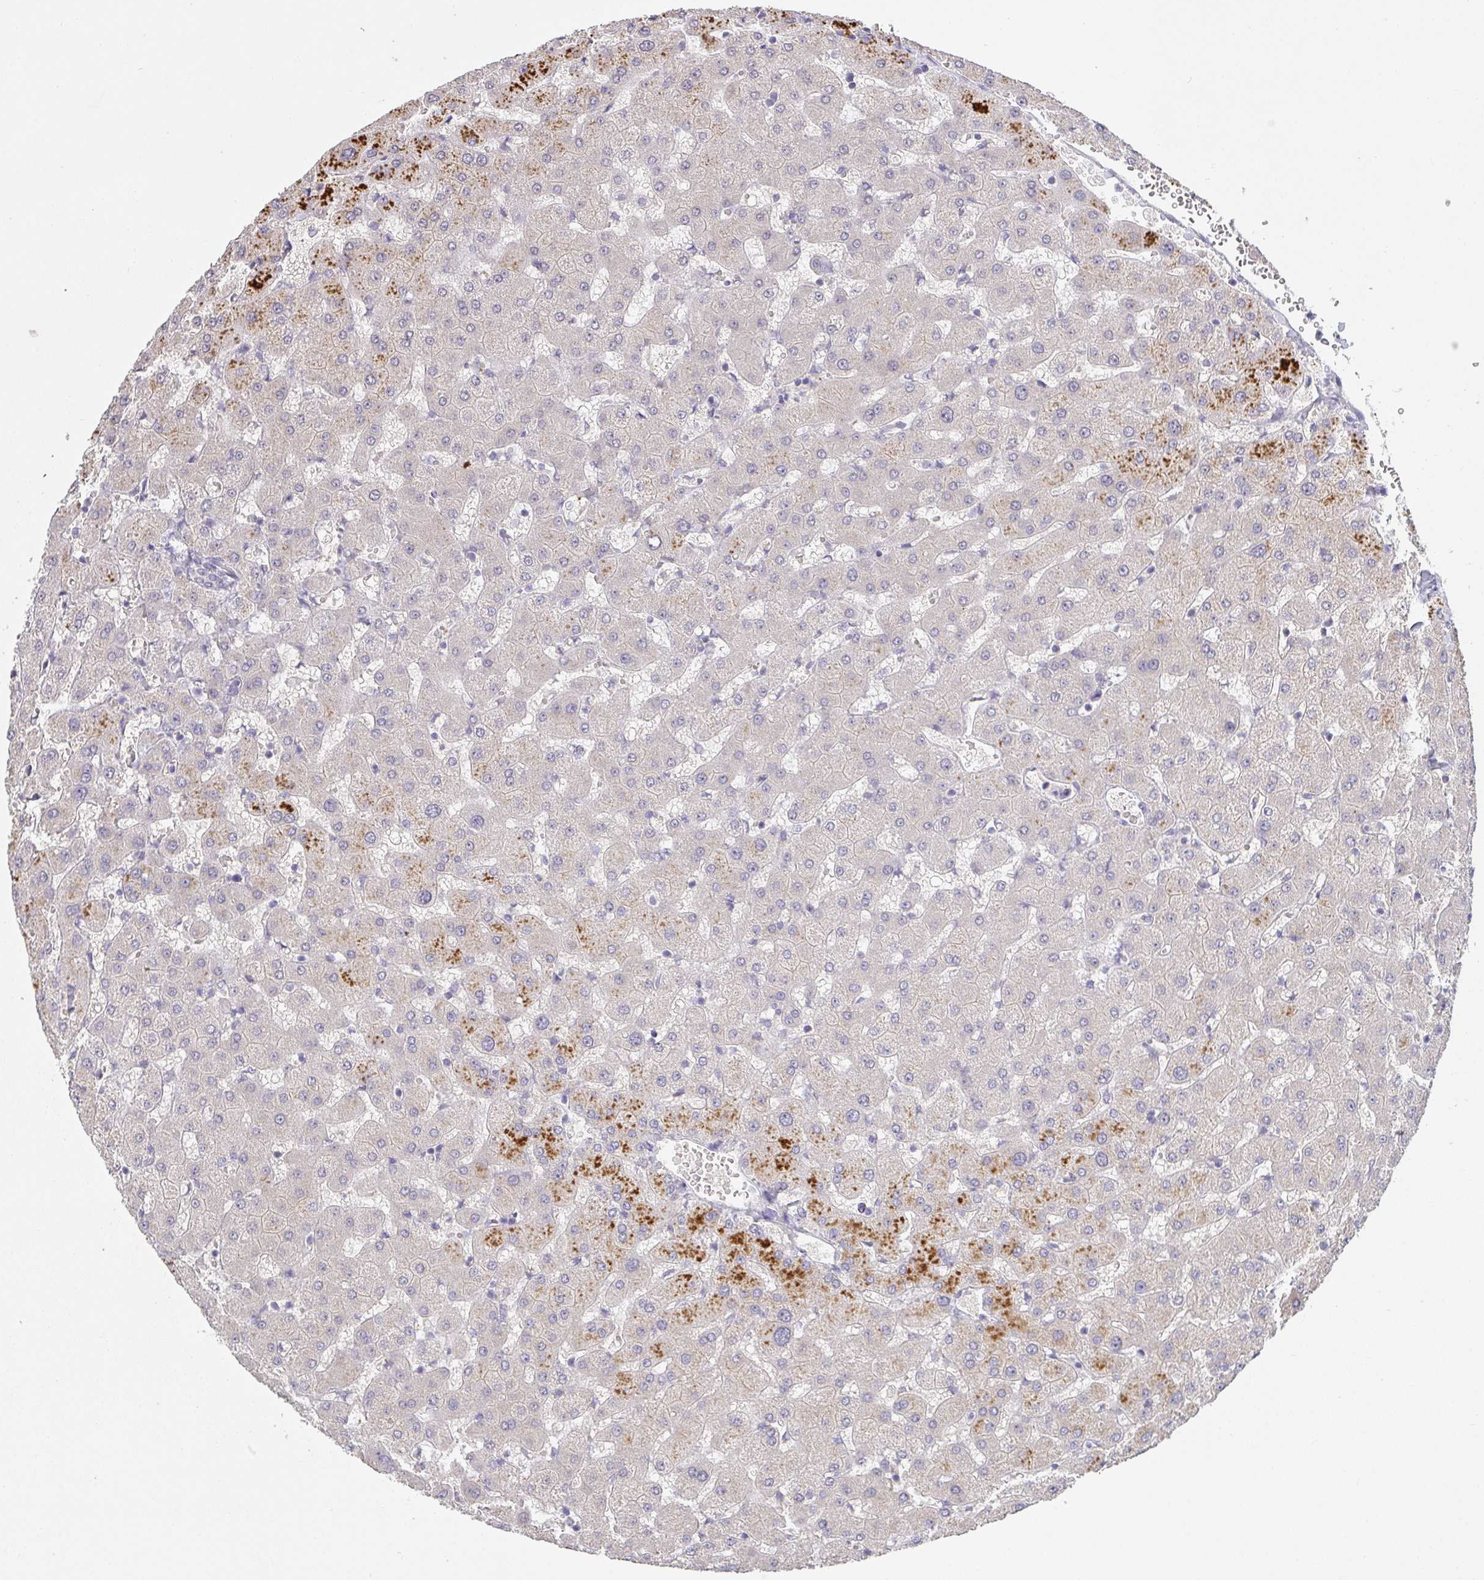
{"staining": {"intensity": "negative", "quantity": "none", "location": "none"}, "tissue": "liver", "cell_type": "Cholangiocytes", "image_type": "normal", "snomed": [{"axis": "morphology", "description": "Normal tissue, NOS"}, {"axis": "topography", "description": "Liver"}], "caption": "This is an immunohistochemistry (IHC) image of benign human liver. There is no staining in cholangiocytes.", "gene": "TMEM219", "patient": {"sex": "female", "age": 63}}